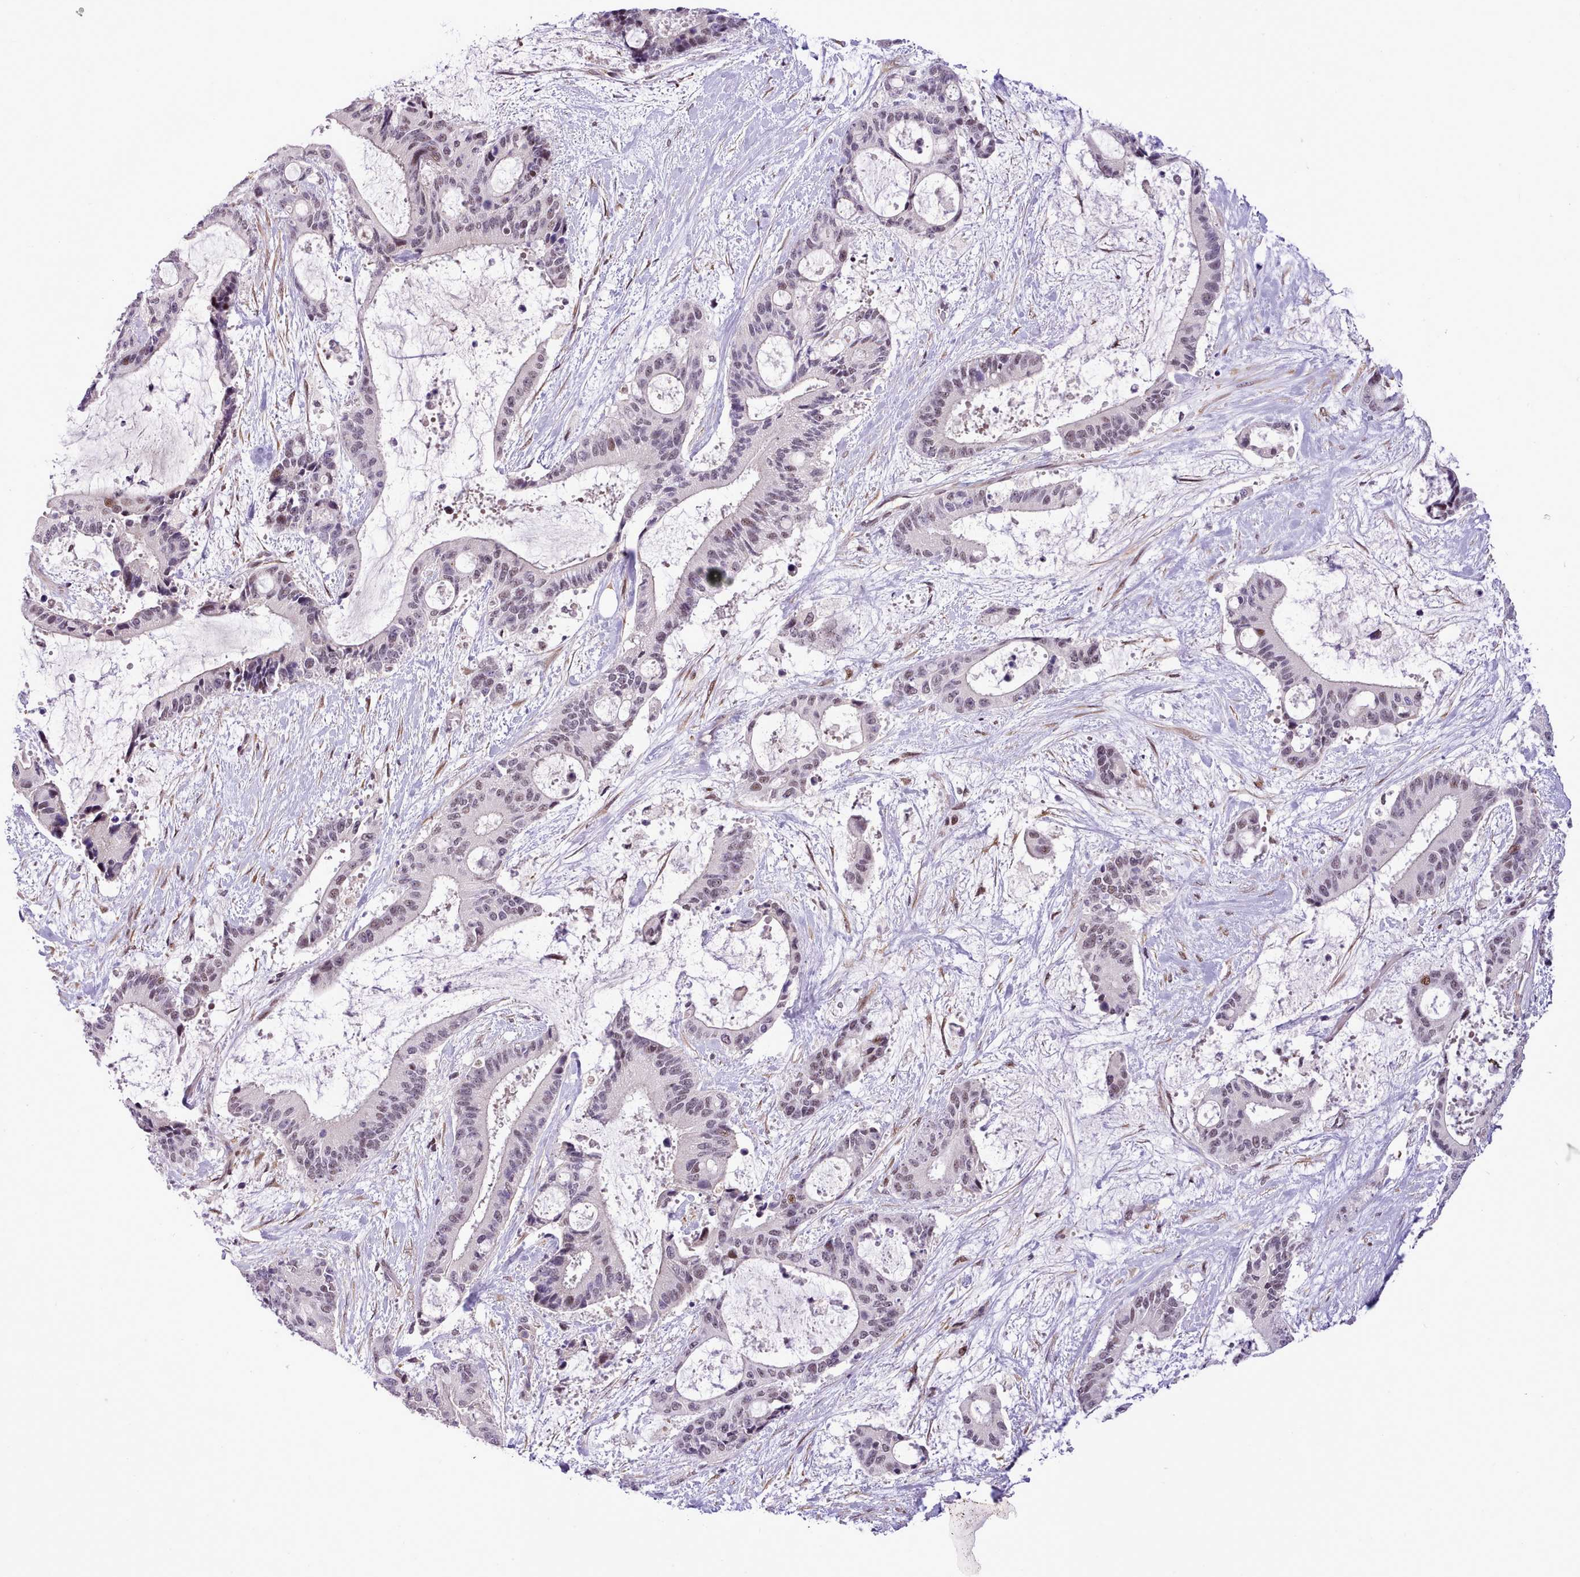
{"staining": {"intensity": "moderate", "quantity": "<25%", "location": "nuclear"}, "tissue": "liver cancer", "cell_type": "Tumor cells", "image_type": "cancer", "snomed": [{"axis": "morphology", "description": "Normal tissue, NOS"}, {"axis": "morphology", "description": "Cholangiocarcinoma"}, {"axis": "topography", "description": "Liver"}, {"axis": "topography", "description": "Peripheral nerve tissue"}], "caption": "An immunohistochemistry image of tumor tissue is shown. Protein staining in brown labels moderate nuclear positivity in liver cancer (cholangiocarcinoma) within tumor cells.", "gene": "HOXB7", "patient": {"sex": "female", "age": 73}}